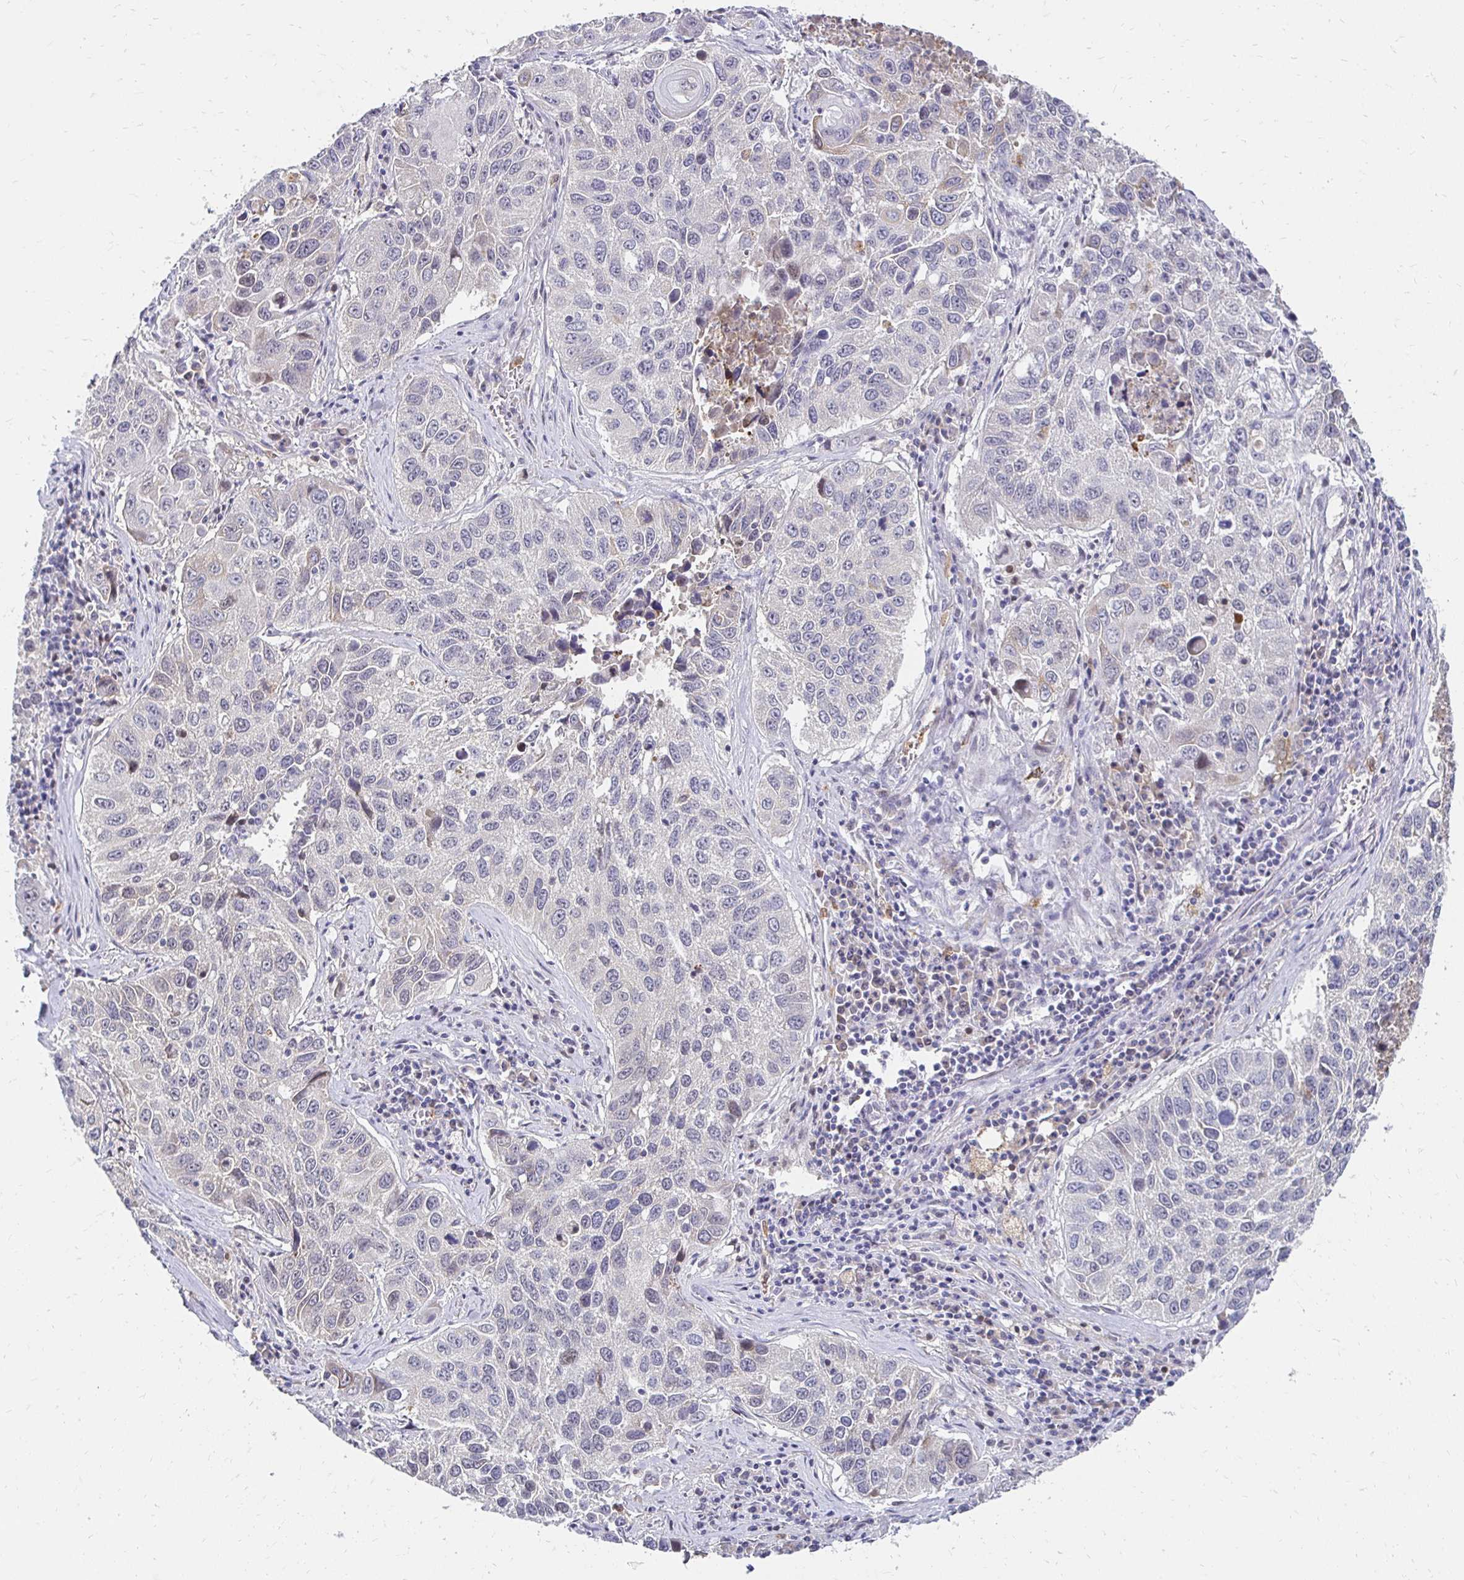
{"staining": {"intensity": "negative", "quantity": "none", "location": "none"}, "tissue": "lung cancer", "cell_type": "Tumor cells", "image_type": "cancer", "snomed": [{"axis": "morphology", "description": "Squamous cell carcinoma, NOS"}, {"axis": "topography", "description": "Lung"}], "caption": "A micrograph of lung squamous cell carcinoma stained for a protein shows no brown staining in tumor cells. (Stains: DAB immunohistochemistry (IHC) with hematoxylin counter stain, Microscopy: brightfield microscopy at high magnification).", "gene": "PADI2", "patient": {"sex": "female", "age": 61}}